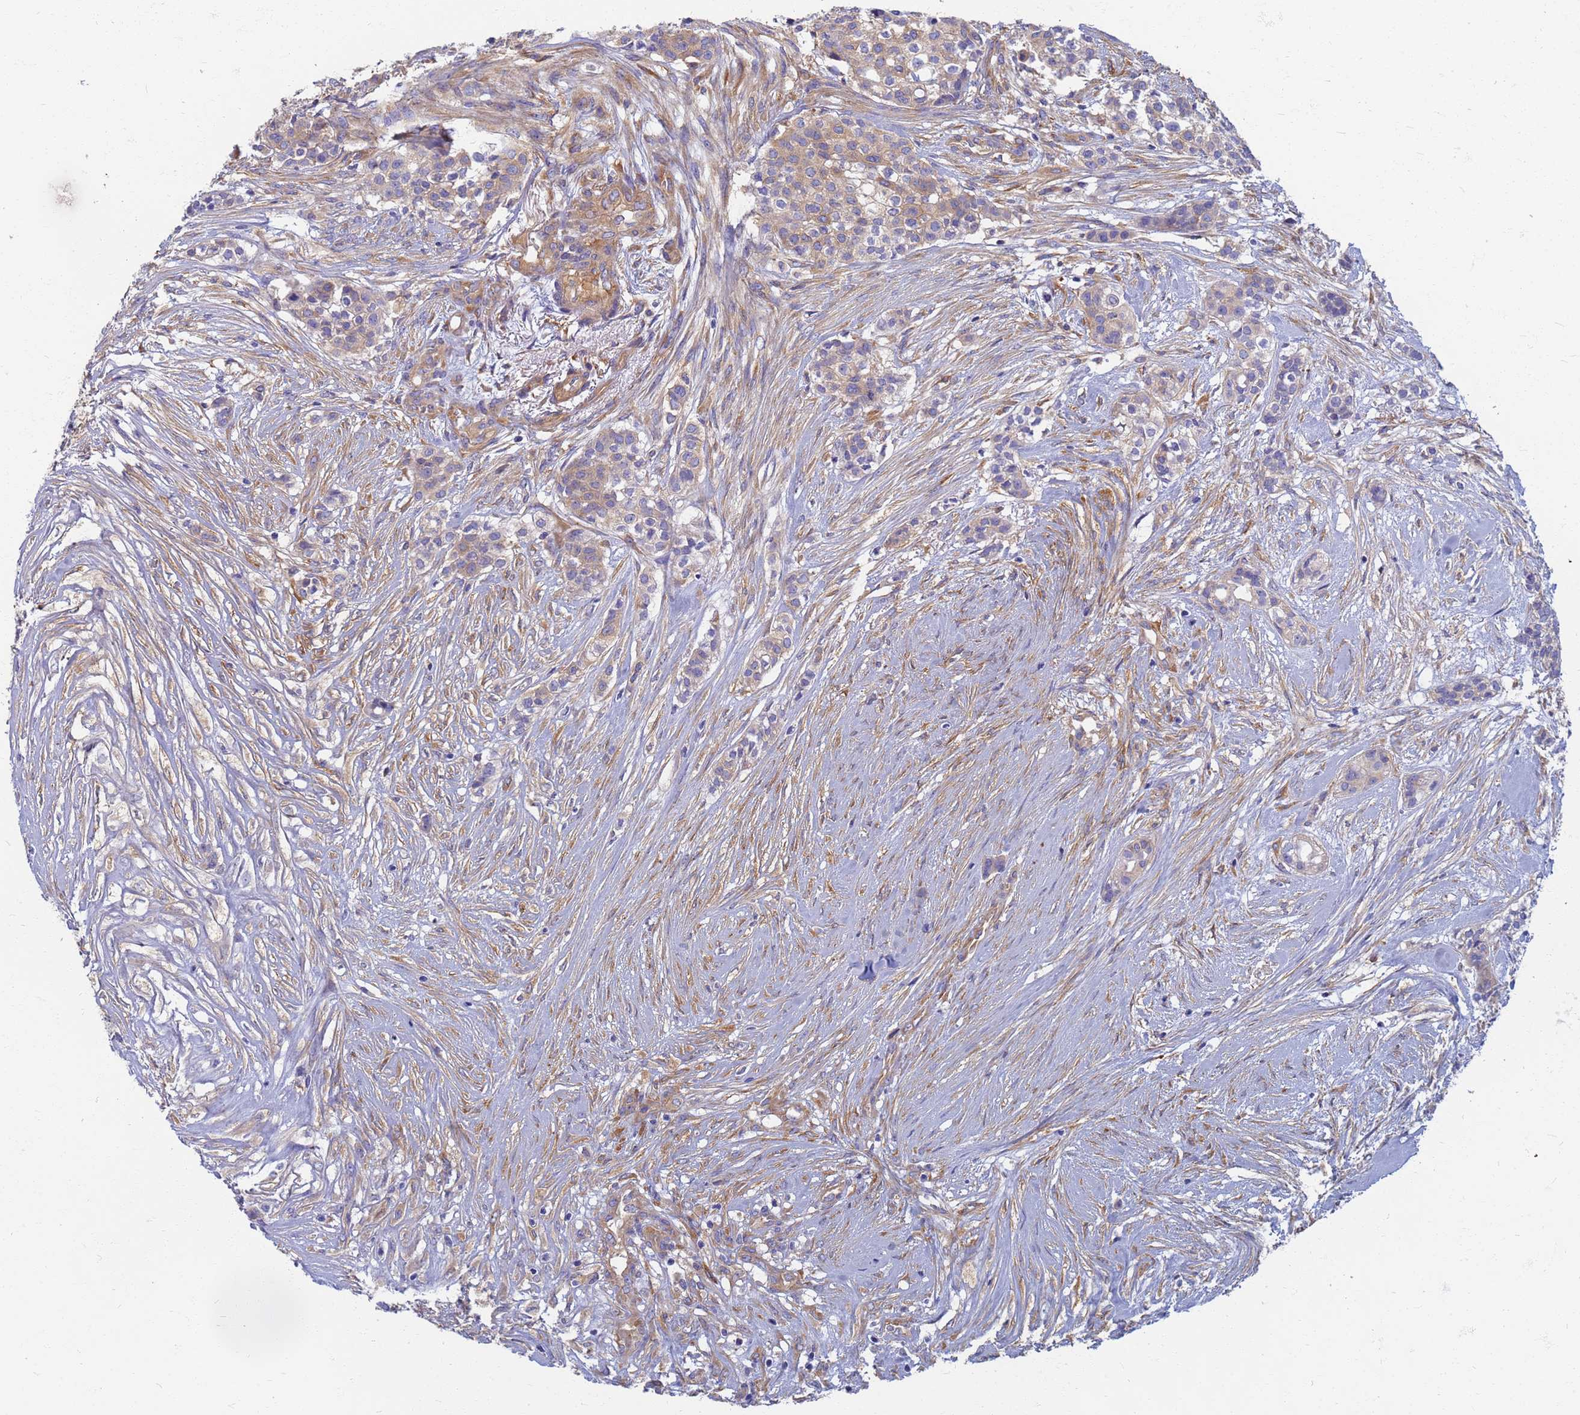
{"staining": {"intensity": "moderate", "quantity": ">75%", "location": "cytoplasmic/membranous"}, "tissue": "head and neck cancer", "cell_type": "Tumor cells", "image_type": "cancer", "snomed": [{"axis": "morphology", "description": "Adenocarcinoma, NOS"}, {"axis": "topography", "description": "Head-Neck"}], "caption": "Head and neck cancer tissue shows moderate cytoplasmic/membranous positivity in approximately >75% of tumor cells", "gene": "EEA1", "patient": {"sex": "male", "age": 81}}